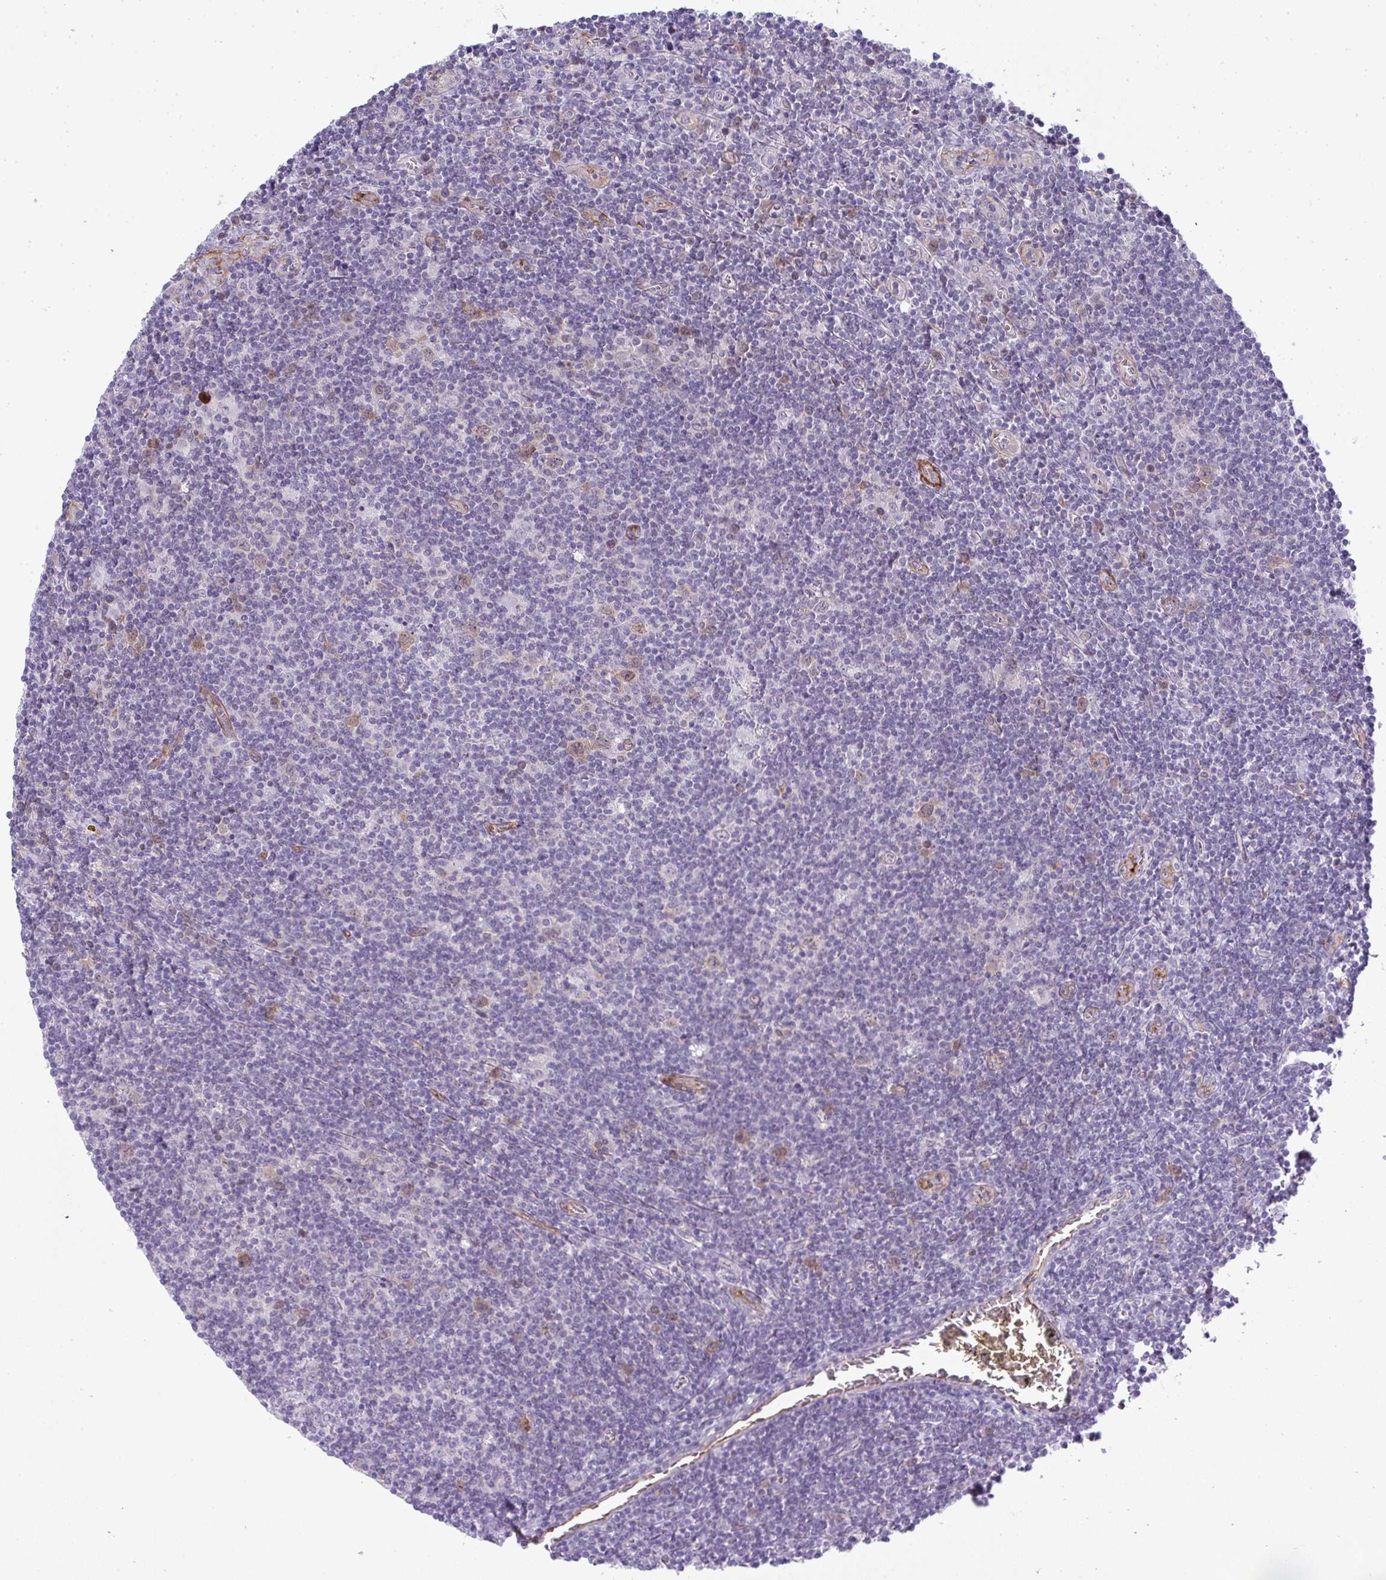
{"staining": {"intensity": "negative", "quantity": "none", "location": "none"}, "tissue": "lymphoma", "cell_type": "Tumor cells", "image_type": "cancer", "snomed": [{"axis": "morphology", "description": "Hodgkin's disease, NOS"}, {"axis": "topography", "description": "Lymph node"}], "caption": "High power microscopy micrograph of an immunohistochemistry (IHC) micrograph of Hodgkin's disease, revealing no significant expression in tumor cells.", "gene": "UBE2S", "patient": {"sex": "male", "age": 40}}